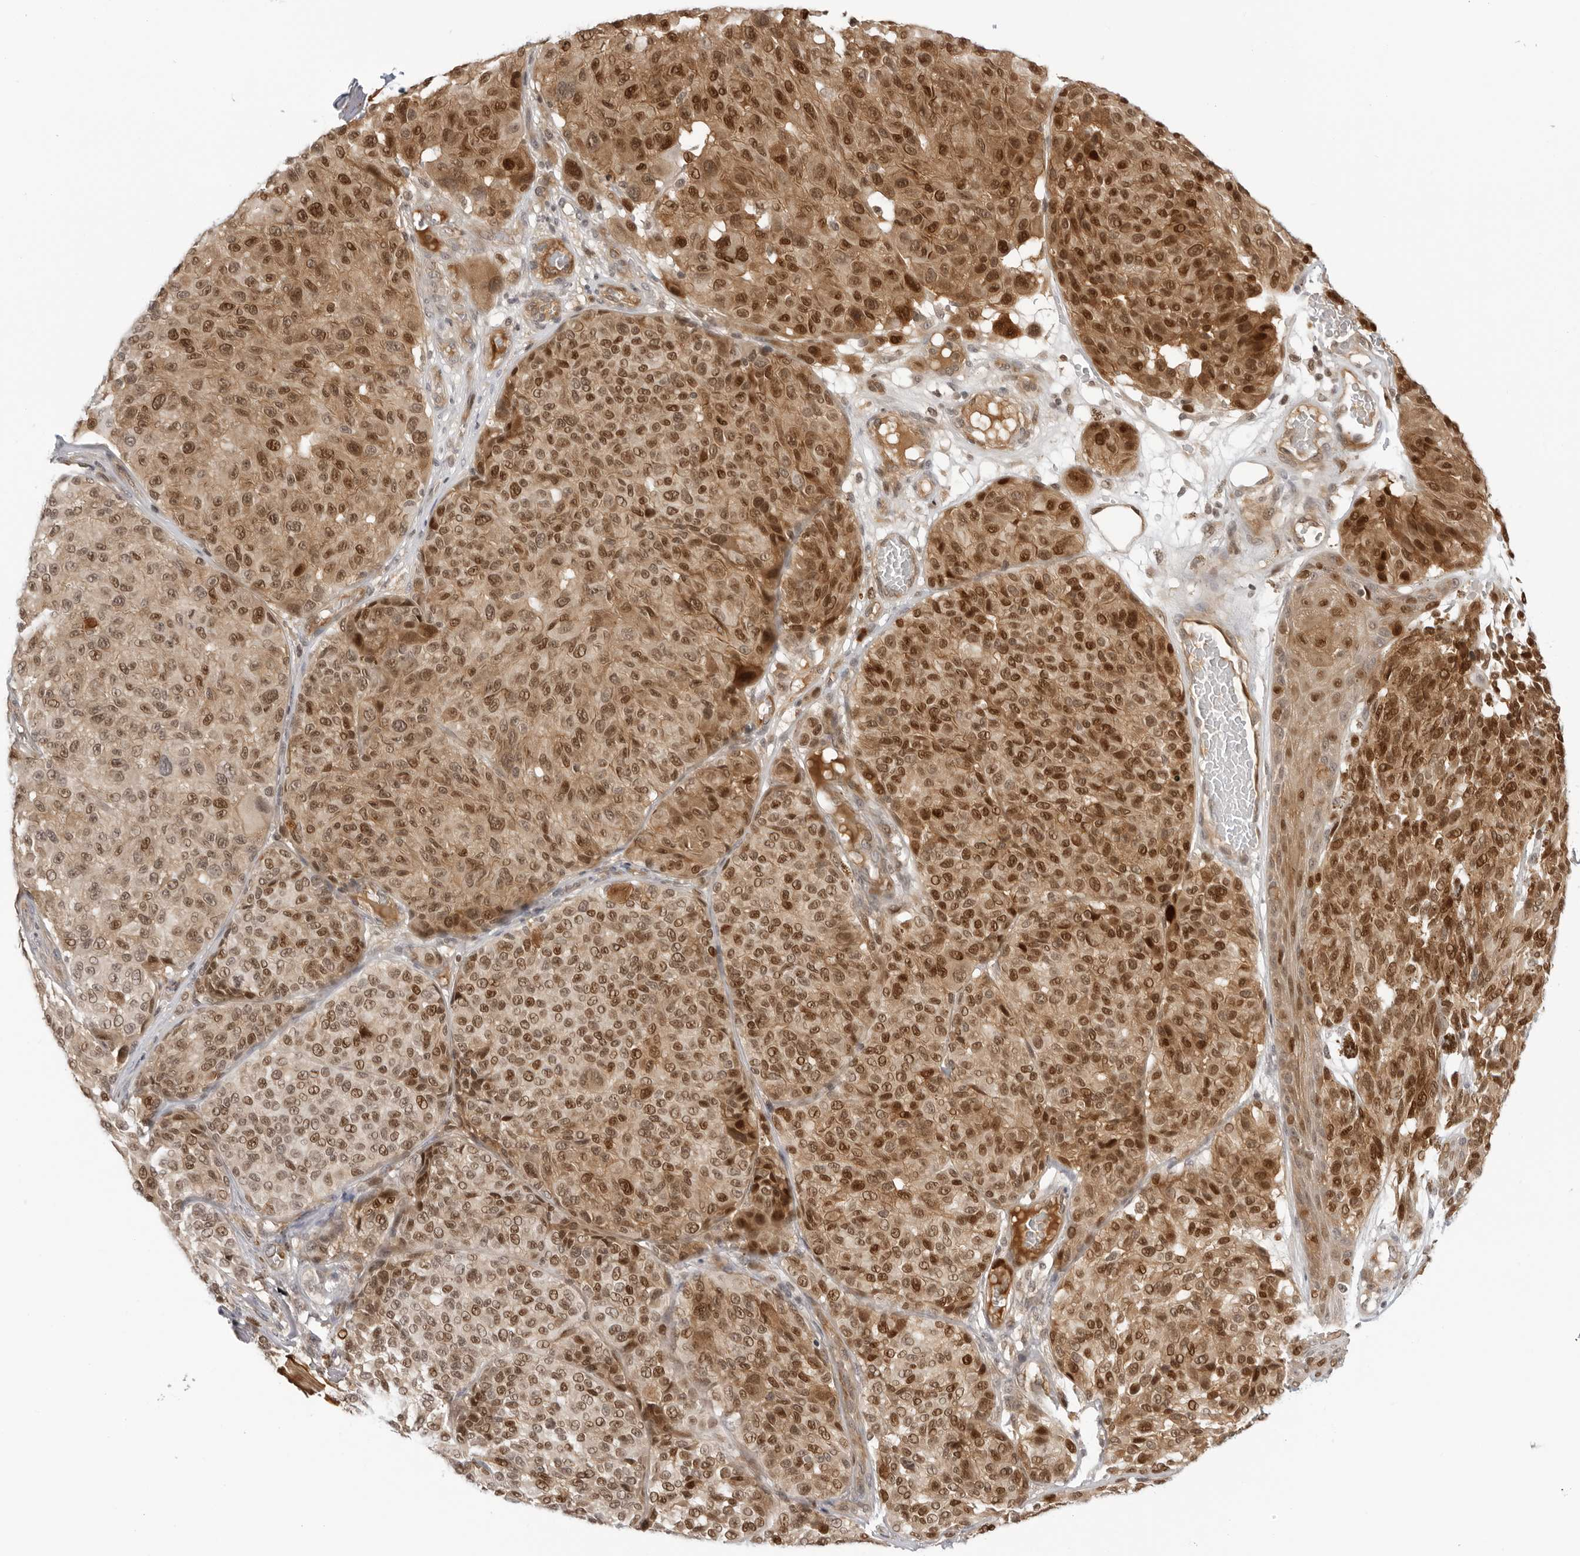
{"staining": {"intensity": "moderate", "quantity": ">75%", "location": "cytoplasmic/membranous,nuclear"}, "tissue": "melanoma", "cell_type": "Tumor cells", "image_type": "cancer", "snomed": [{"axis": "morphology", "description": "Malignant melanoma, NOS"}, {"axis": "topography", "description": "Skin"}], "caption": "Immunohistochemistry (IHC) photomicrograph of human malignant melanoma stained for a protein (brown), which shows medium levels of moderate cytoplasmic/membranous and nuclear positivity in approximately >75% of tumor cells.", "gene": "SUGCT", "patient": {"sex": "male", "age": 83}}